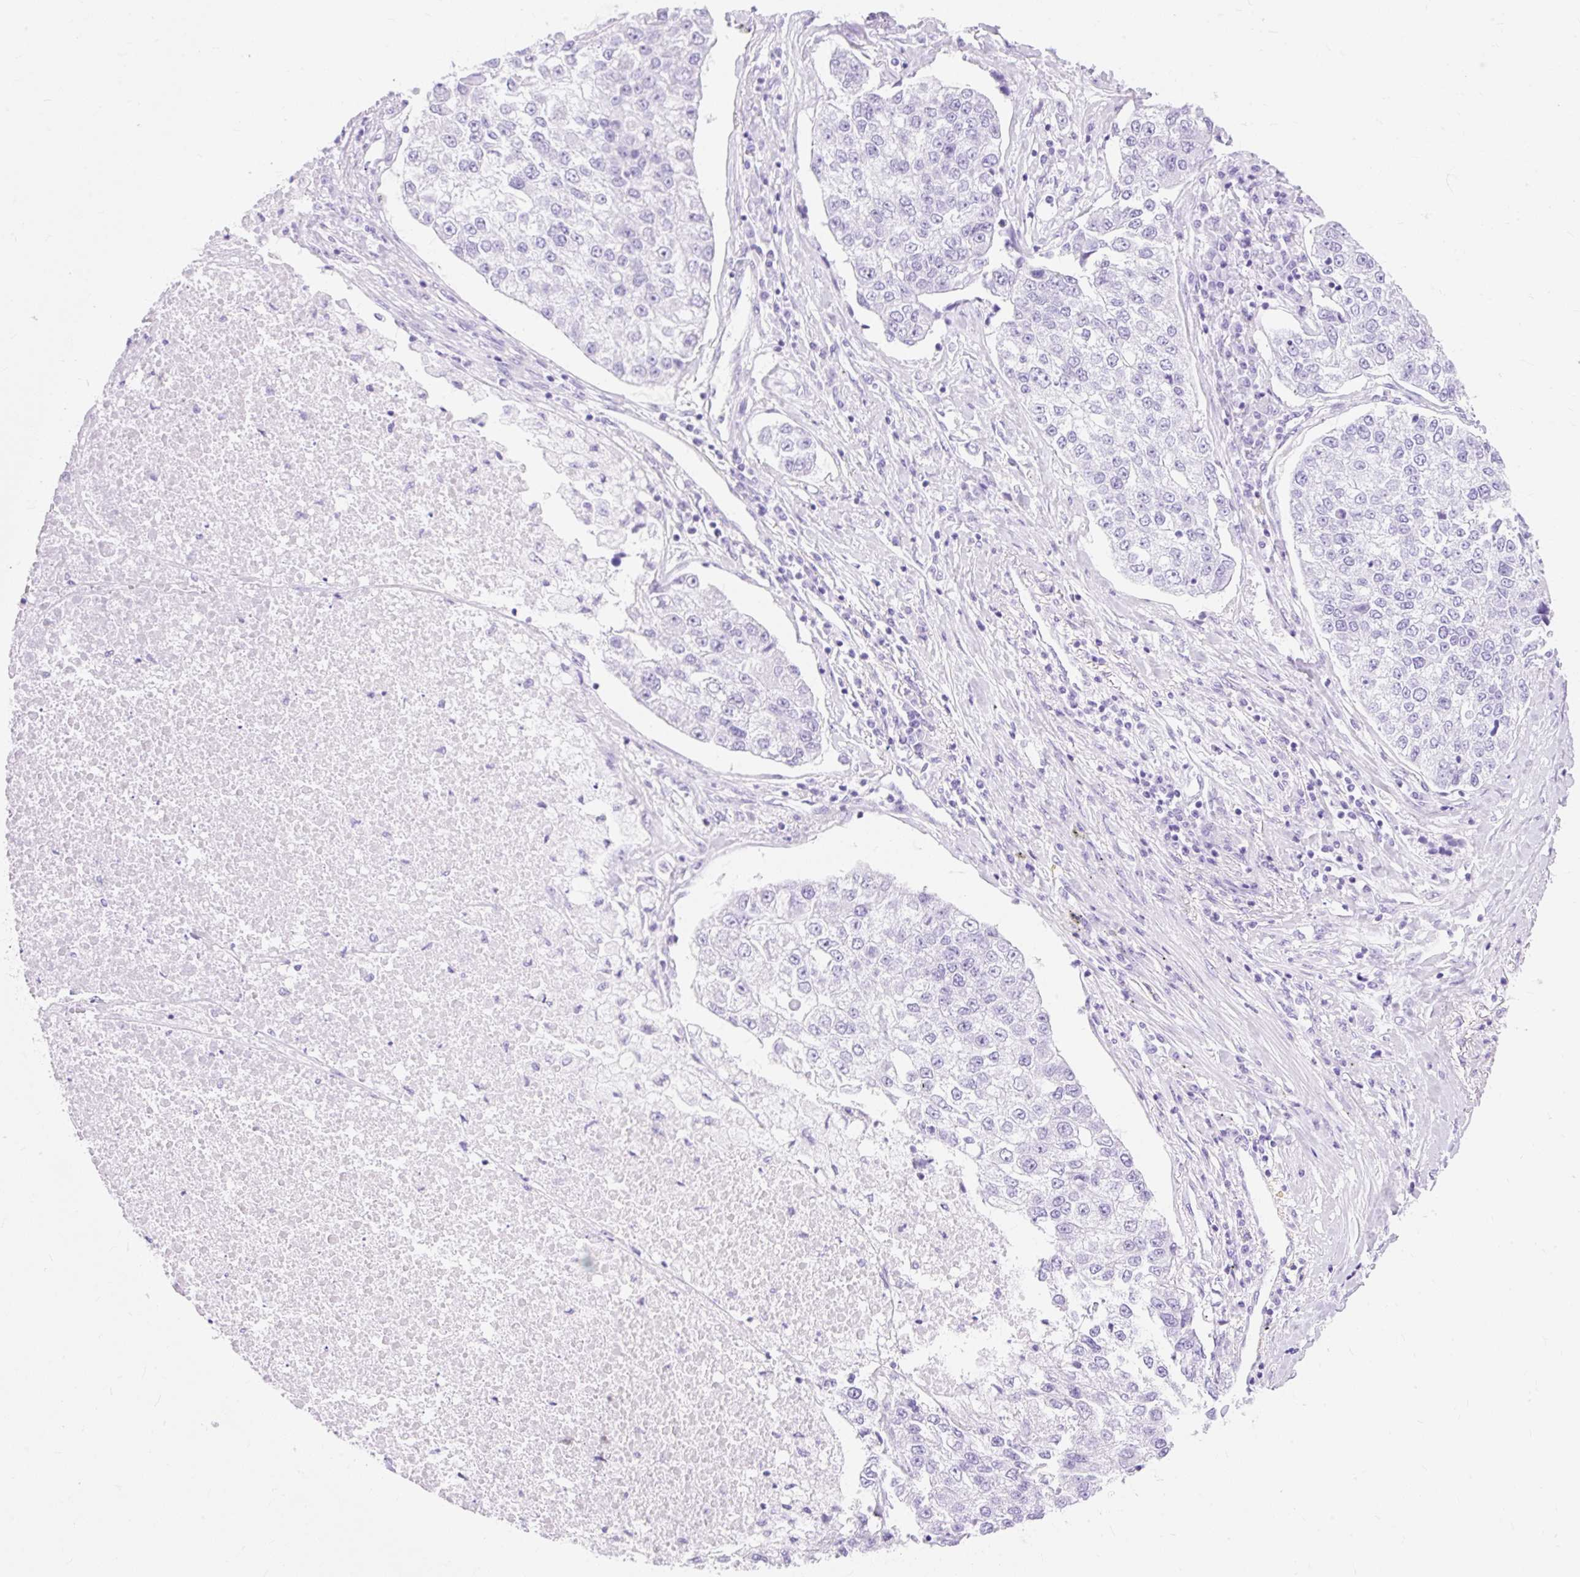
{"staining": {"intensity": "negative", "quantity": "none", "location": "none"}, "tissue": "lung cancer", "cell_type": "Tumor cells", "image_type": "cancer", "snomed": [{"axis": "morphology", "description": "Adenocarcinoma, NOS"}, {"axis": "topography", "description": "Lung"}], "caption": "Protein analysis of lung adenocarcinoma shows no significant staining in tumor cells.", "gene": "MBP", "patient": {"sex": "male", "age": 49}}